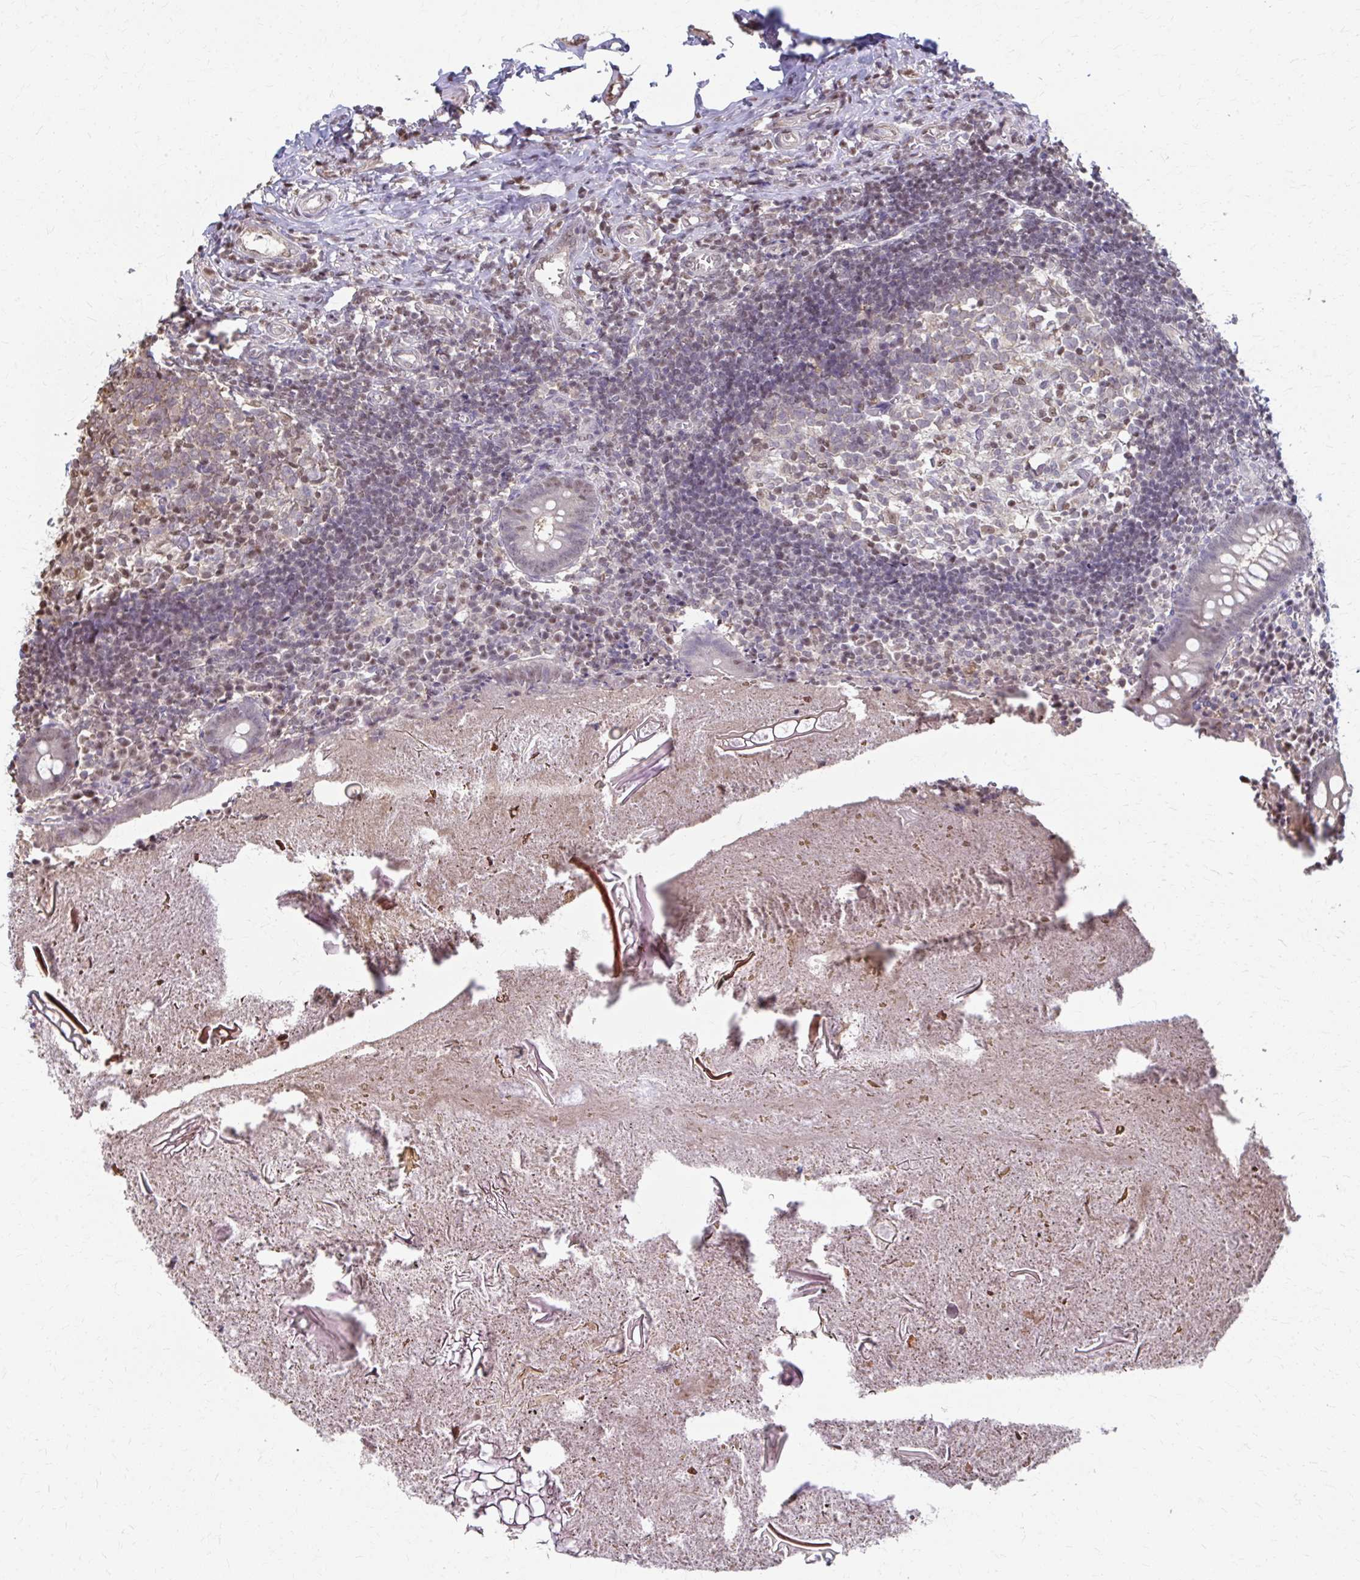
{"staining": {"intensity": "moderate", "quantity": "<25%", "location": "nuclear"}, "tissue": "appendix", "cell_type": "Glandular cells", "image_type": "normal", "snomed": [{"axis": "morphology", "description": "Normal tissue, NOS"}, {"axis": "topography", "description": "Appendix"}], "caption": "Glandular cells show moderate nuclear expression in approximately <25% of cells in normal appendix.", "gene": "ING4", "patient": {"sex": "female", "age": 17}}